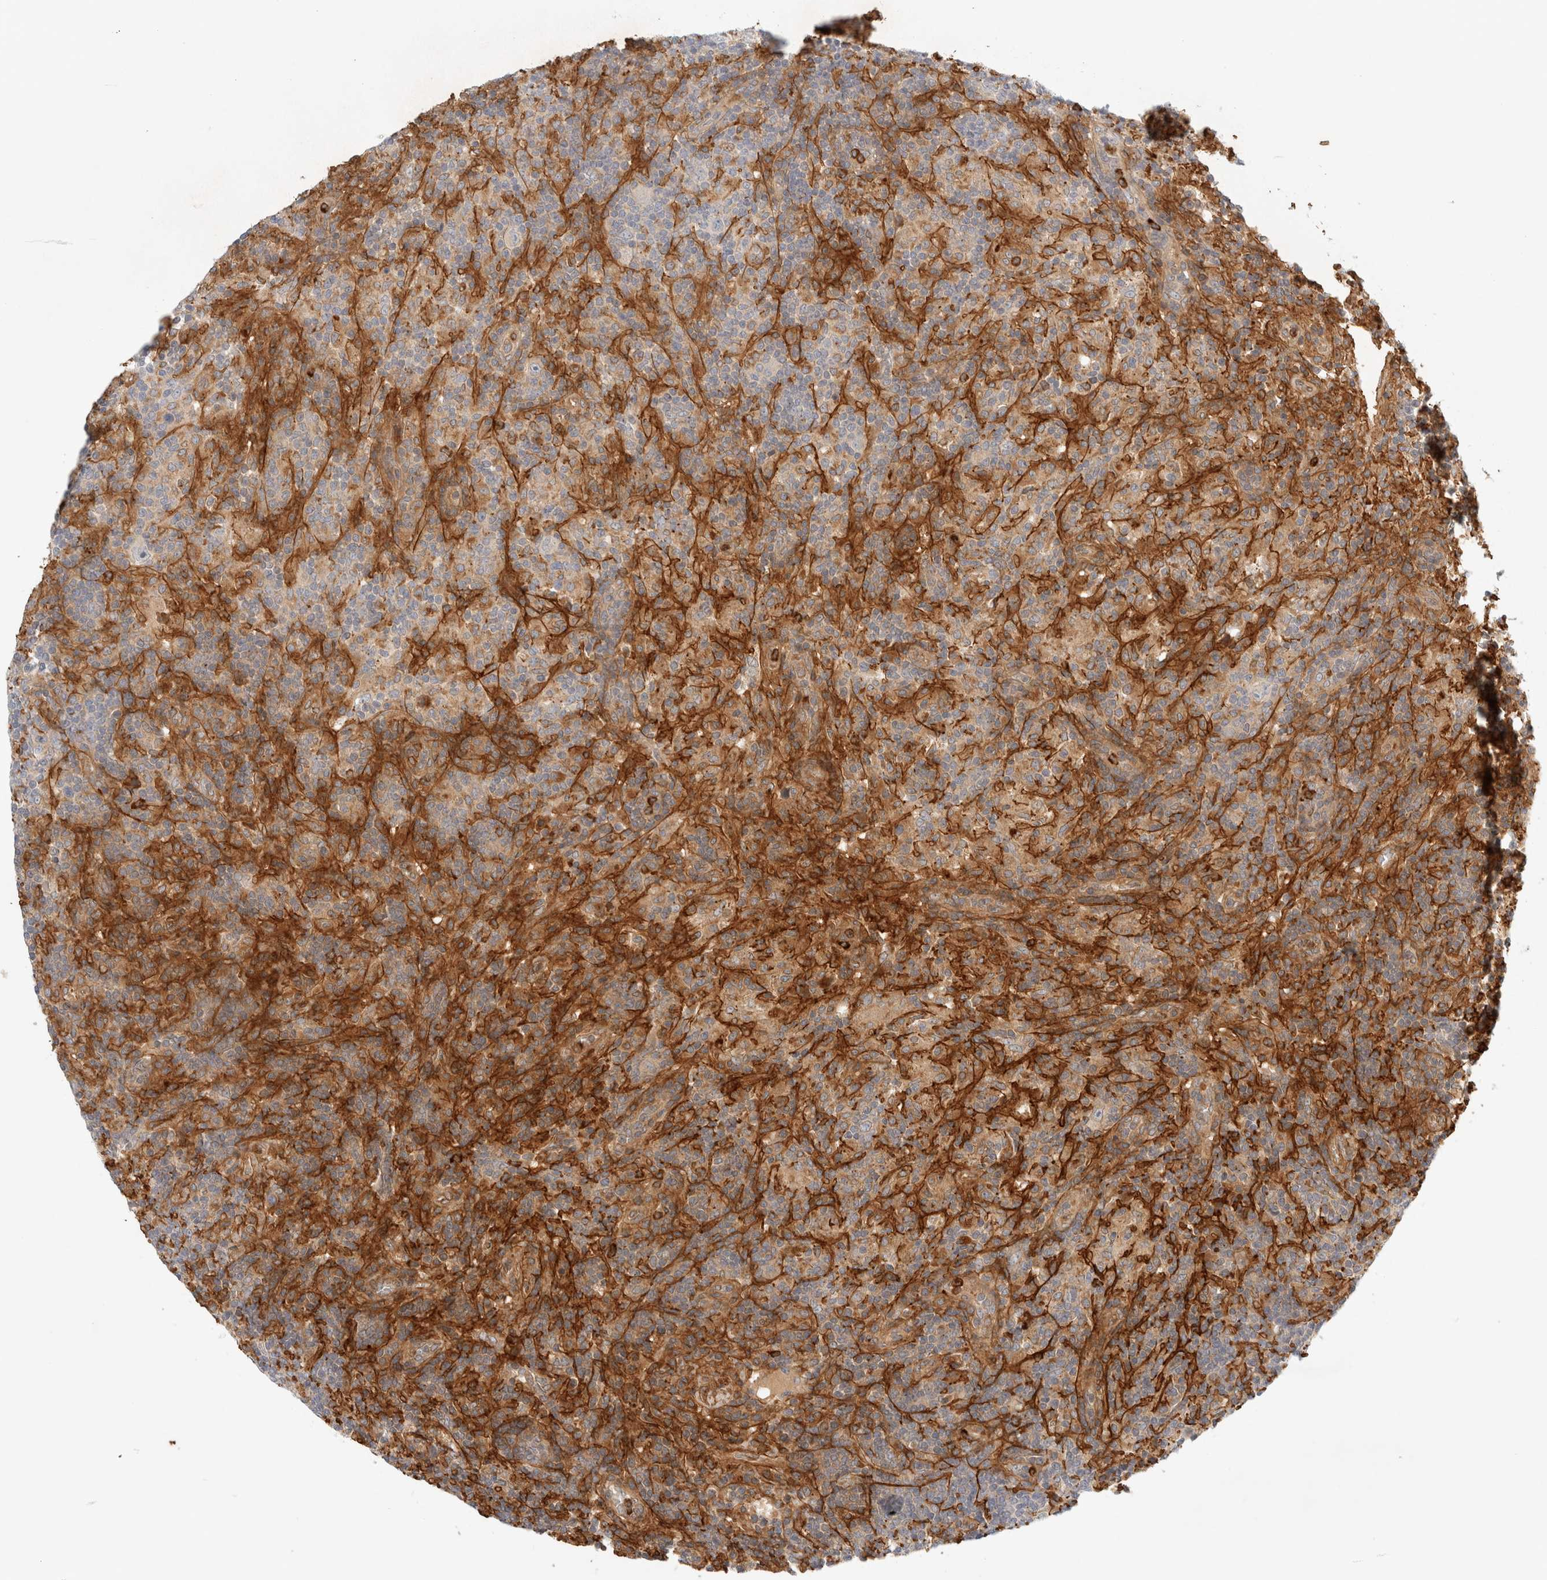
{"staining": {"intensity": "negative", "quantity": "none", "location": "none"}, "tissue": "lymphoma", "cell_type": "Tumor cells", "image_type": "cancer", "snomed": [{"axis": "morphology", "description": "Hodgkin's disease, NOS"}, {"axis": "topography", "description": "Lymph node"}], "caption": "Lymphoma stained for a protein using immunohistochemistry (IHC) exhibits no expression tumor cells.", "gene": "FGL2", "patient": {"sex": "male", "age": 70}}